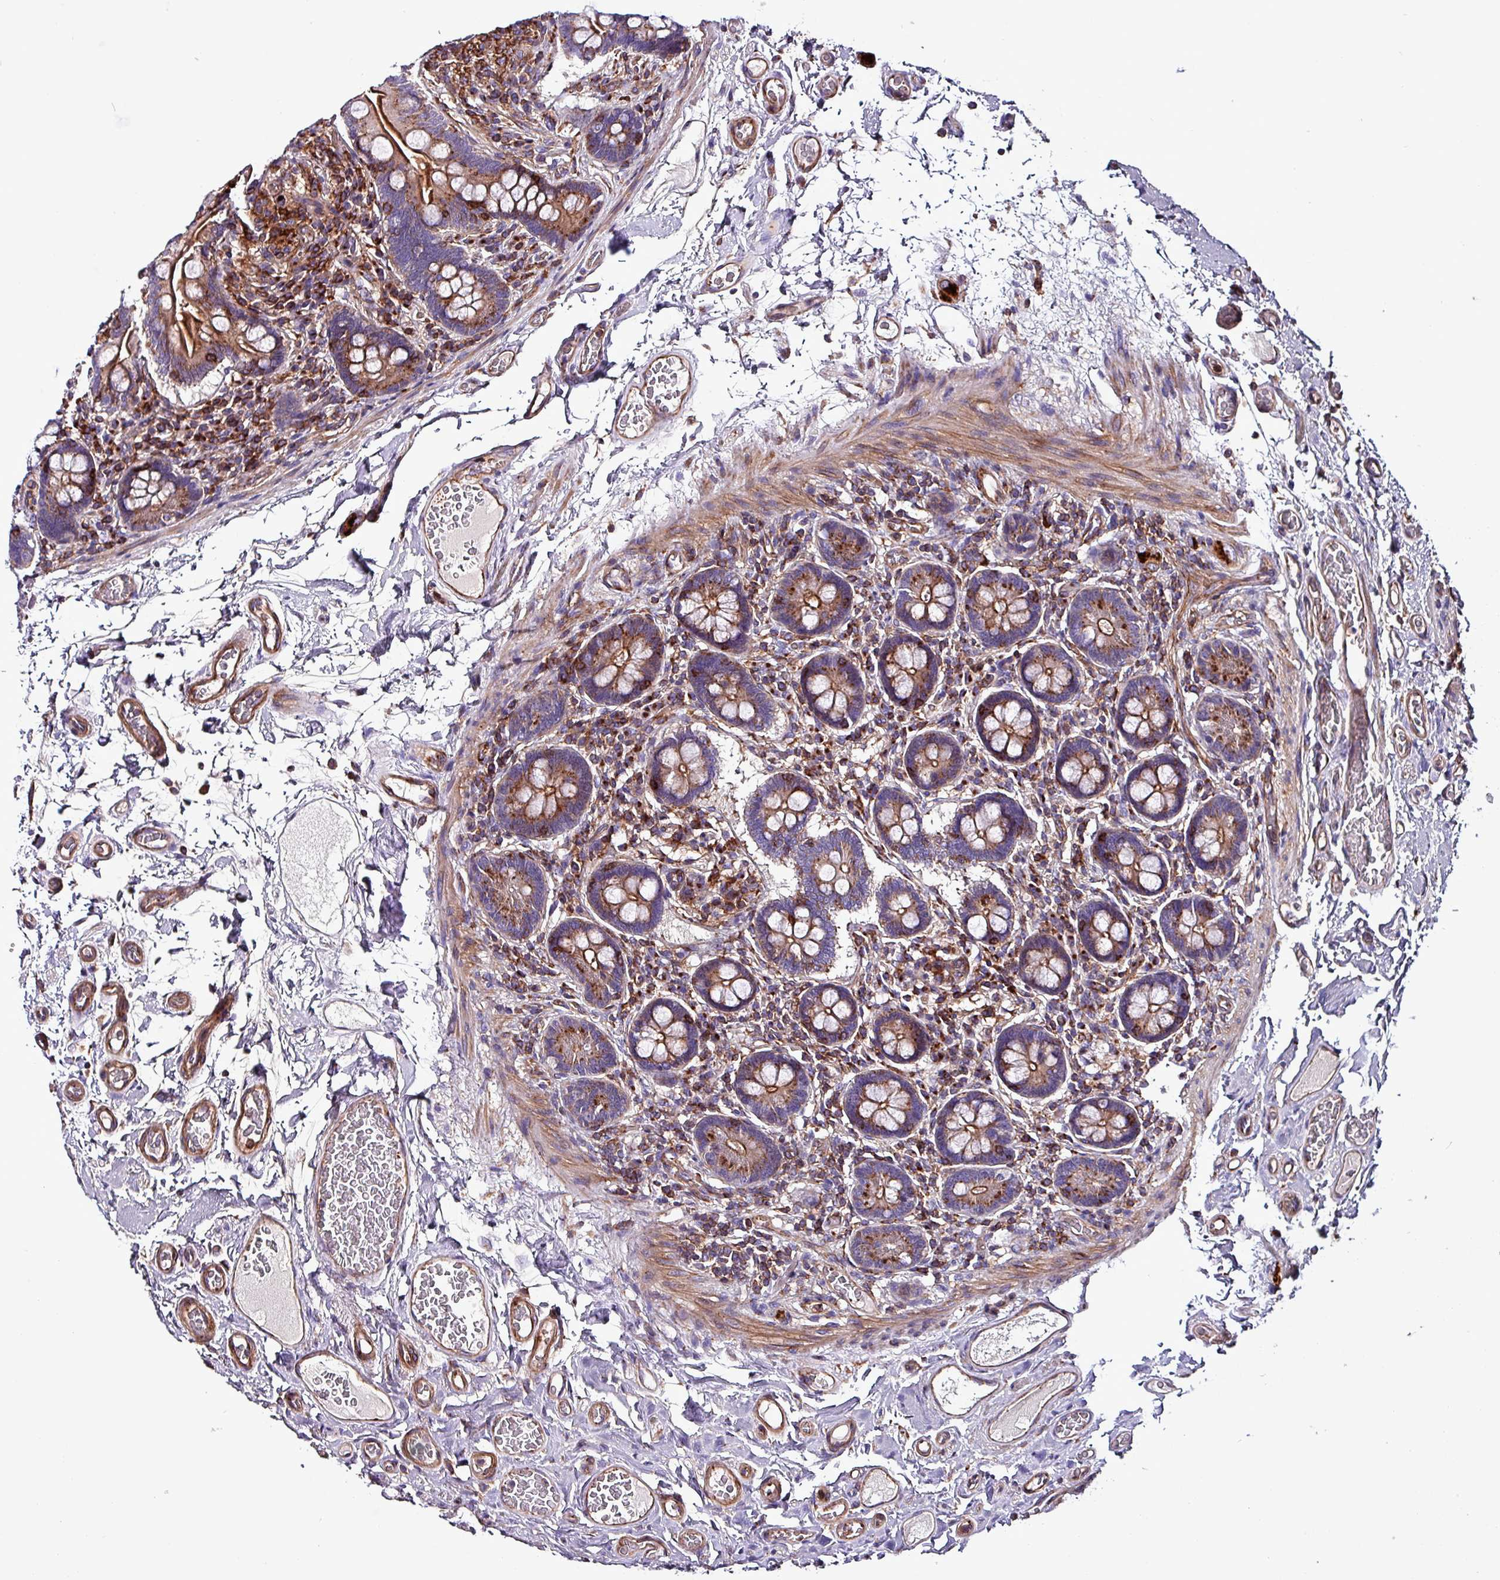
{"staining": {"intensity": "moderate", "quantity": ">75%", "location": "cytoplasmic/membranous"}, "tissue": "small intestine", "cell_type": "Glandular cells", "image_type": "normal", "snomed": [{"axis": "morphology", "description": "Normal tissue, NOS"}, {"axis": "topography", "description": "Small intestine"}], "caption": "A photomicrograph of human small intestine stained for a protein reveals moderate cytoplasmic/membranous brown staining in glandular cells.", "gene": "VAMP4", "patient": {"sex": "female", "age": 64}}